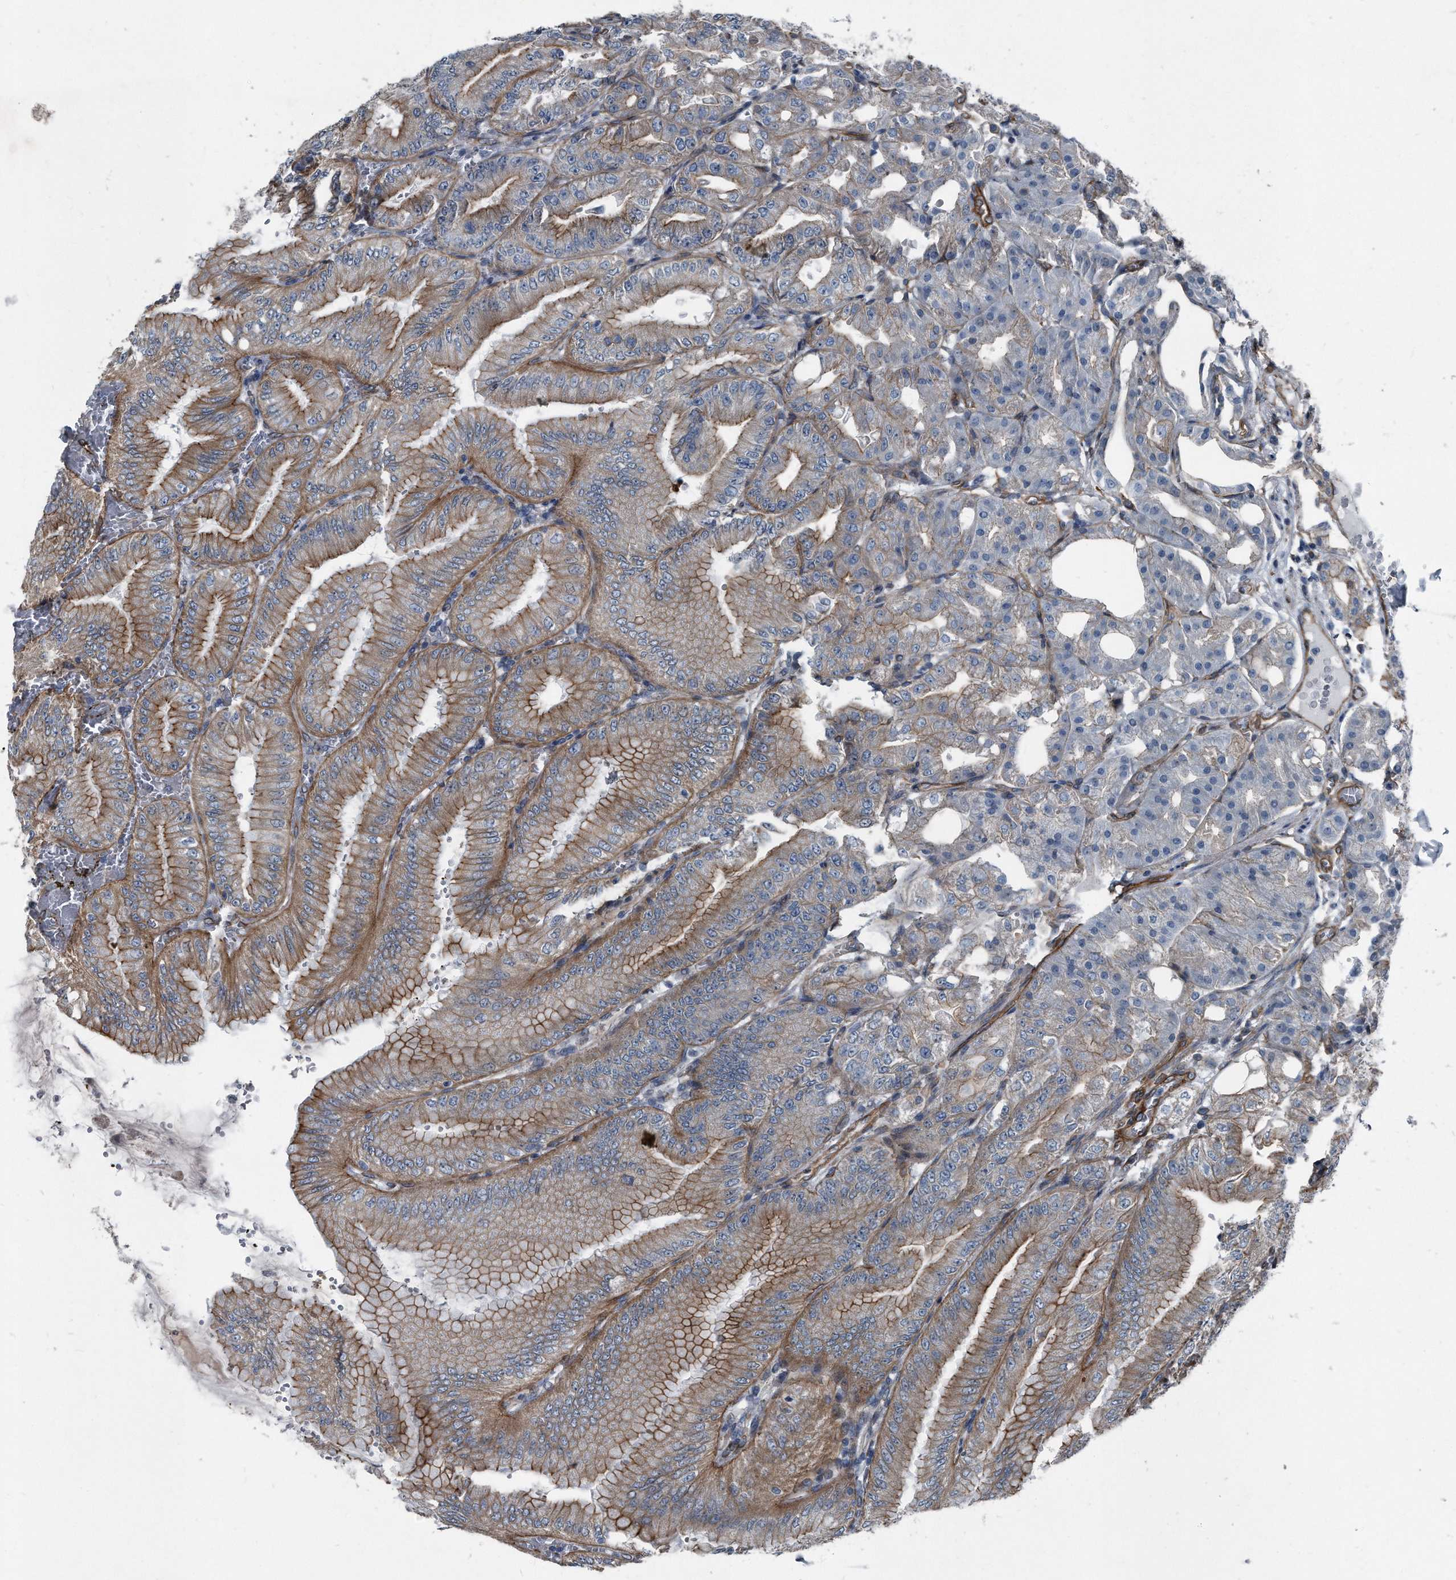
{"staining": {"intensity": "moderate", "quantity": "25%-75%", "location": "cytoplasmic/membranous"}, "tissue": "stomach", "cell_type": "Glandular cells", "image_type": "normal", "snomed": [{"axis": "morphology", "description": "Normal tissue, NOS"}, {"axis": "topography", "description": "Stomach, lower"}], "caption": "Moderate cytoplasmic/membranous expression is appreciated in approximately 25%-75% of glandular cells in benign stomach. (IHC, brightfield microscopy, high magnification).", "gene": "PLEC", "patient": {"sex": "male", "age": 71}}